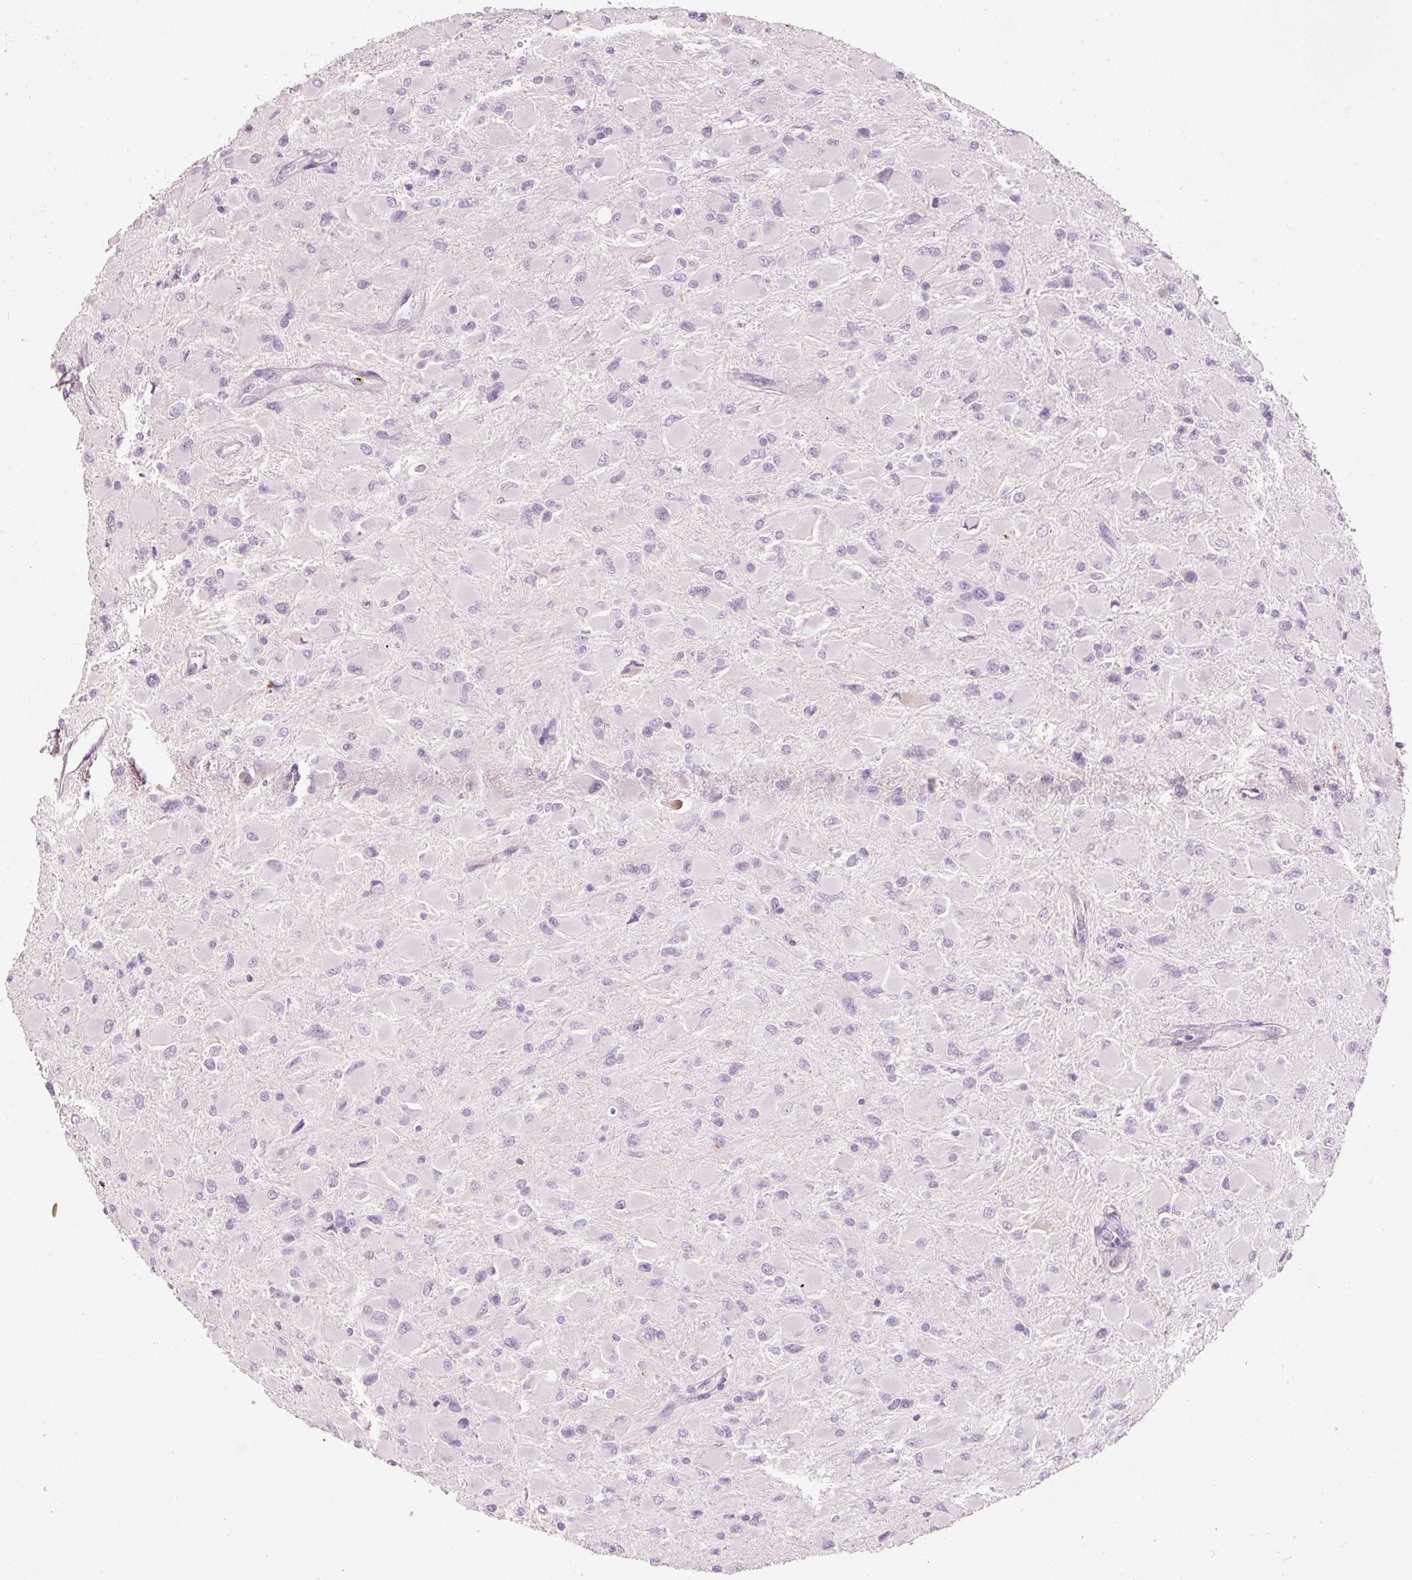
{"staining": {"intensity": "negative", "quantity": "none", "location": "none"}, "tissue": "glioma", "cell_type": "Tumor cells", "image_type": "cancer", "snomed": [{"axis": "morphology", "description": "Glioma, malignant, High grade"}, {"axis": "topography", "description": "Cerebral cortex"}], "caption": "This image is of glioma stained with immunohistochemistry (IHC) to label a protein in brown with the nuclei are counter-stained blue. There is no staining in tumor cells.", "gene": "MUC5AC", "patient": {"sex": "female", "age": 36}}